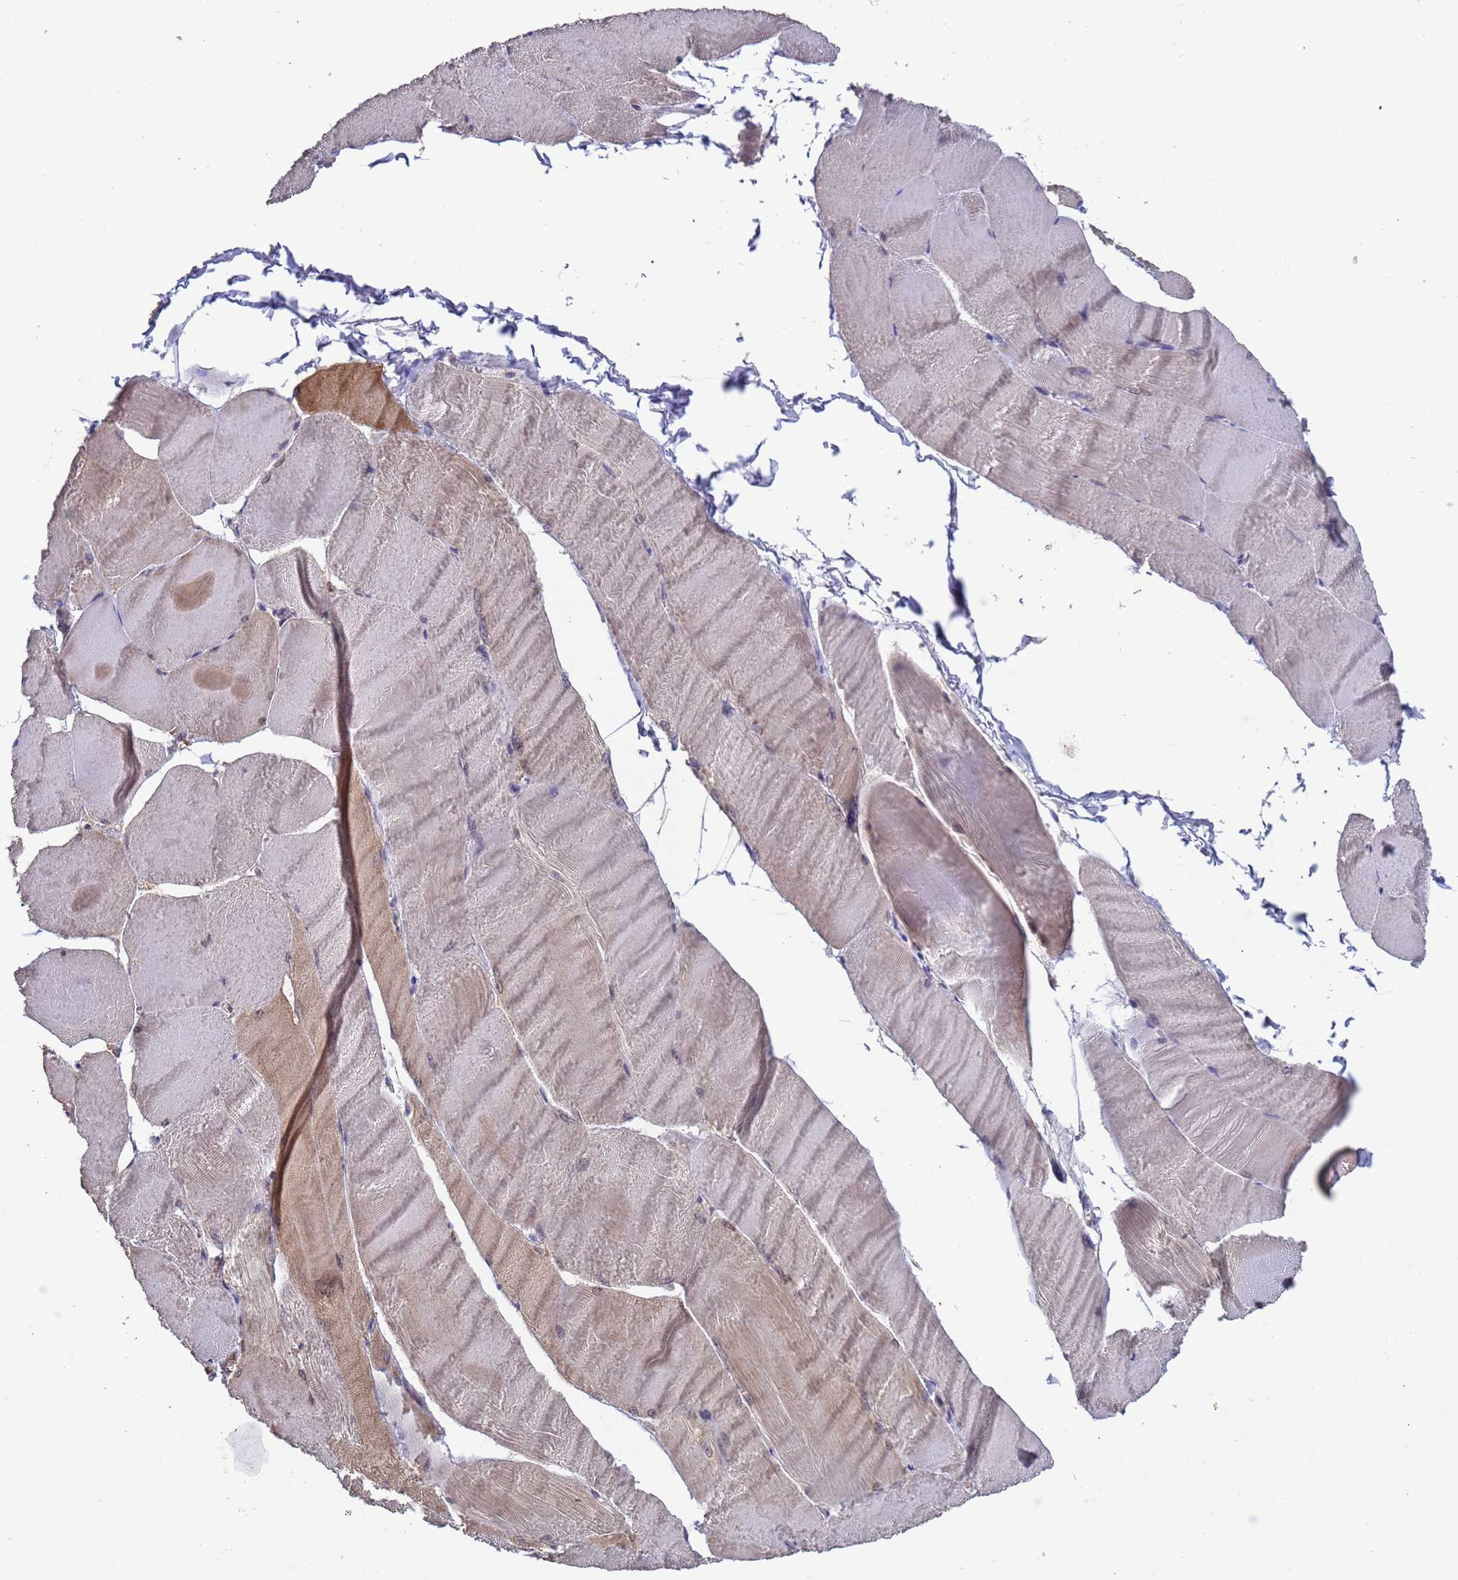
{"staining": {"intensity": "weak", "quantity": "25%-75%", "location": "cytoplasmic/membranous"}, "tissue": "skeletal muscle", "cell_type": "Myocytes", "image_type": "normal", "snomed": [{"axis": "morphology", "description": "Normal tissue, NOS"}, {"axis": "morphology", "description": "Basal cell carcinoma"}, {"axis": "topography", "description": "Skeletal muscle"}], "caption": "A low amount of weak cytoplasmic/membranous positivity is appreciated in approximately 25%-75% of myocytes in unremarkable skeletal muscle.", "gene": "AMPD3", "patient": {"sex": "female", "age": 64}}